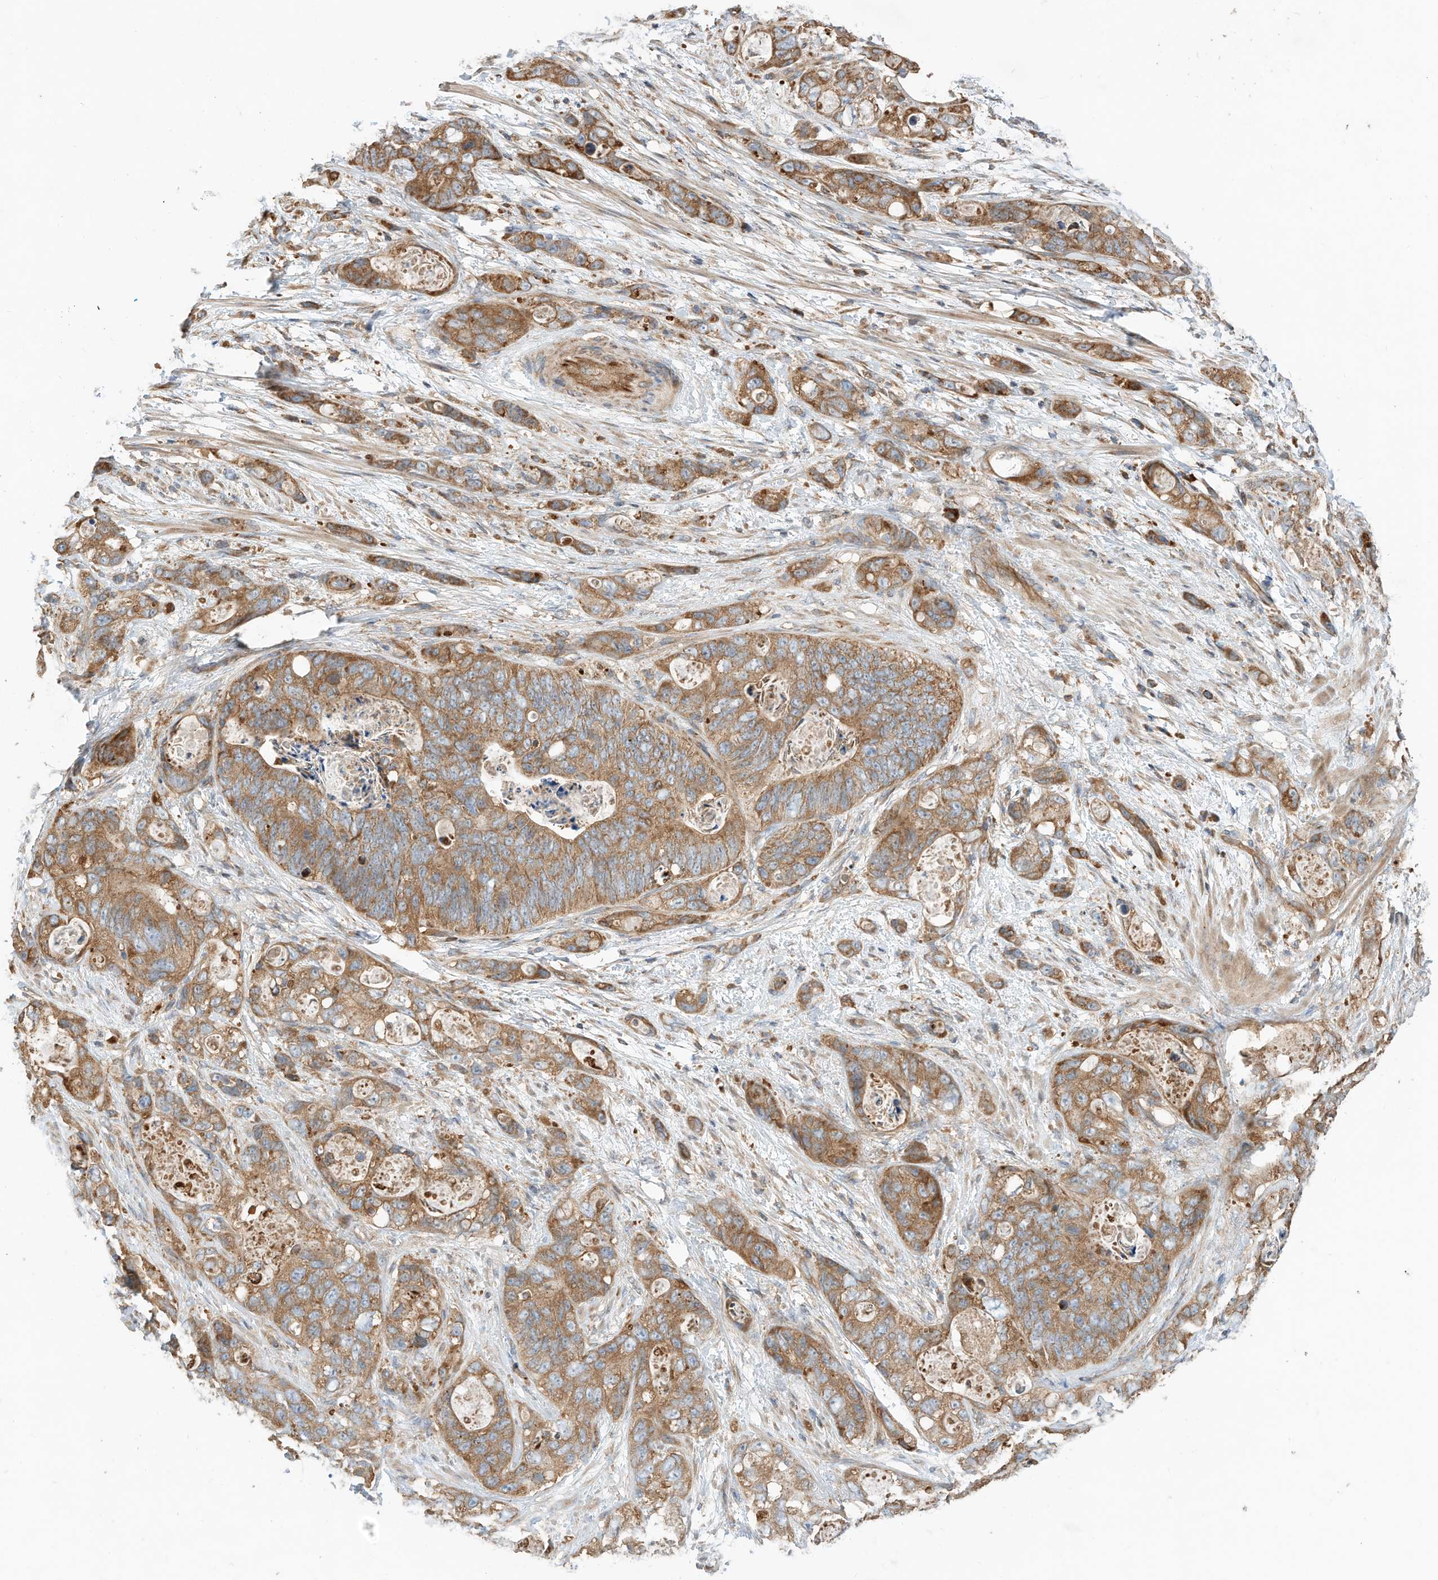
{"staining": {"intensity": "strong", "quantity": ">75%", "location": "cytoplasmic/membranous"}, "tissue": "stomach cancer", "cell_type": "Tumor cells", "image_type": "cancer", "snomed": [{"axis": "morphology", "description": "Normal tissue, NOS"}, {"axis": "morphology", "description": "Adenocarcinoma, NOS"}, {"axis": "topography", "description": "Stomach"}], "caption": "Immunohistochemistry (IHC) of stomach cancer (adenocarcinoma) reveals high levels of strong cytoplasmic/membranous positivity in about >75% of tumor cells. (DAB = brown stain, brightfield microscopy at high magnification).", "gene": "CPAMD8", "patient": {"sex": "female", "age": 89}}